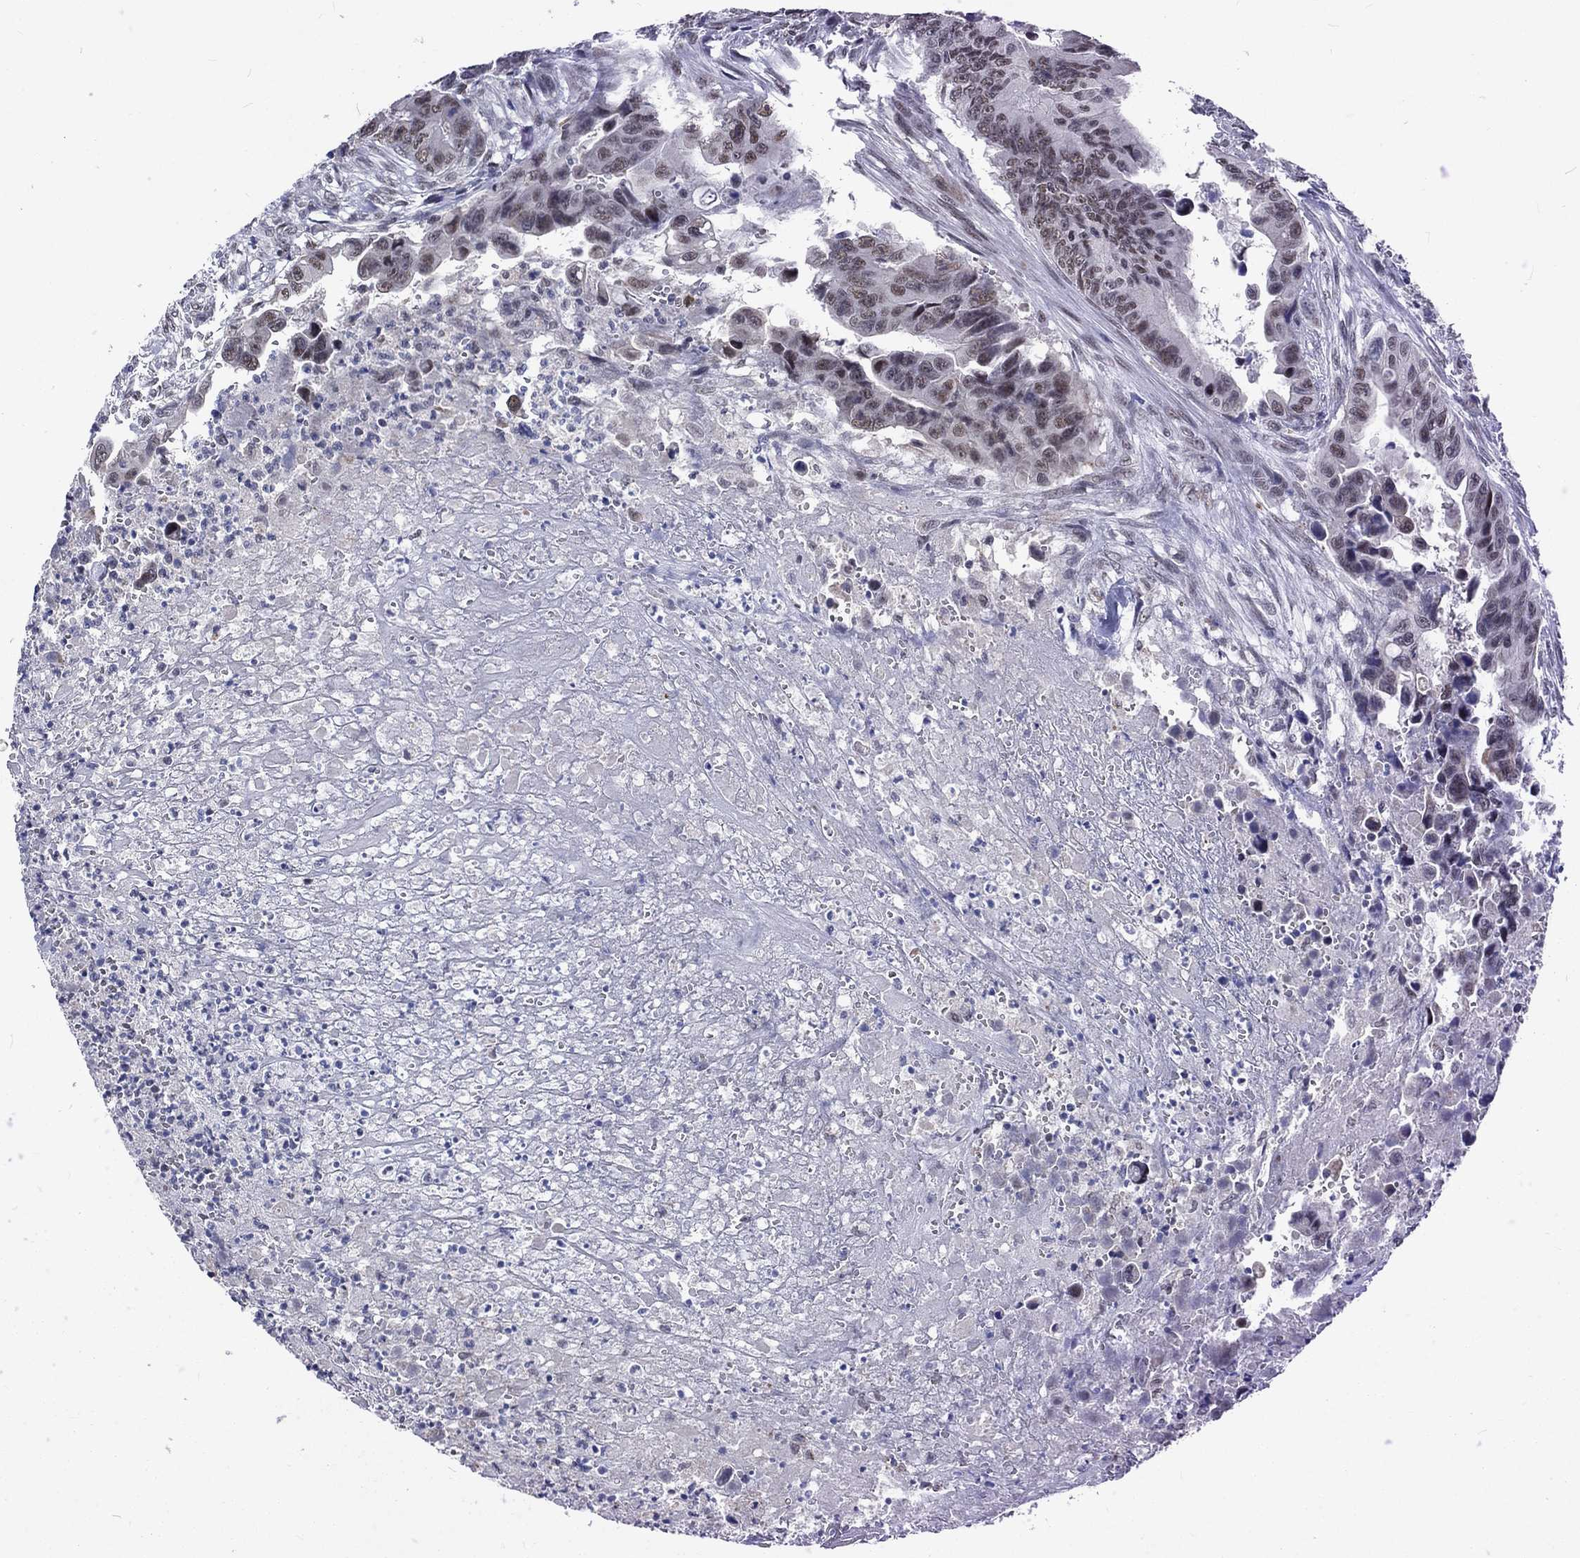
{"staining": {"intensity": "negative", "quantity": "none", "location": "none"}, "tissue": "colorectal cancer", "cell_type": "Tumor cells", "image_type": "cancer", "snomed": [{"axis": "morphology", "description": "Adenocarcinoma, NOS"}, {"axis": "topography", "description": "Colon"}], "caption": "Human colorectal adenocarcinoma stained for a protein using immunohistochemistry (IHC) displays no staining in tumor cells.", "gene": "ZBED1", "patient": {"sex": "female", "age": 87}}